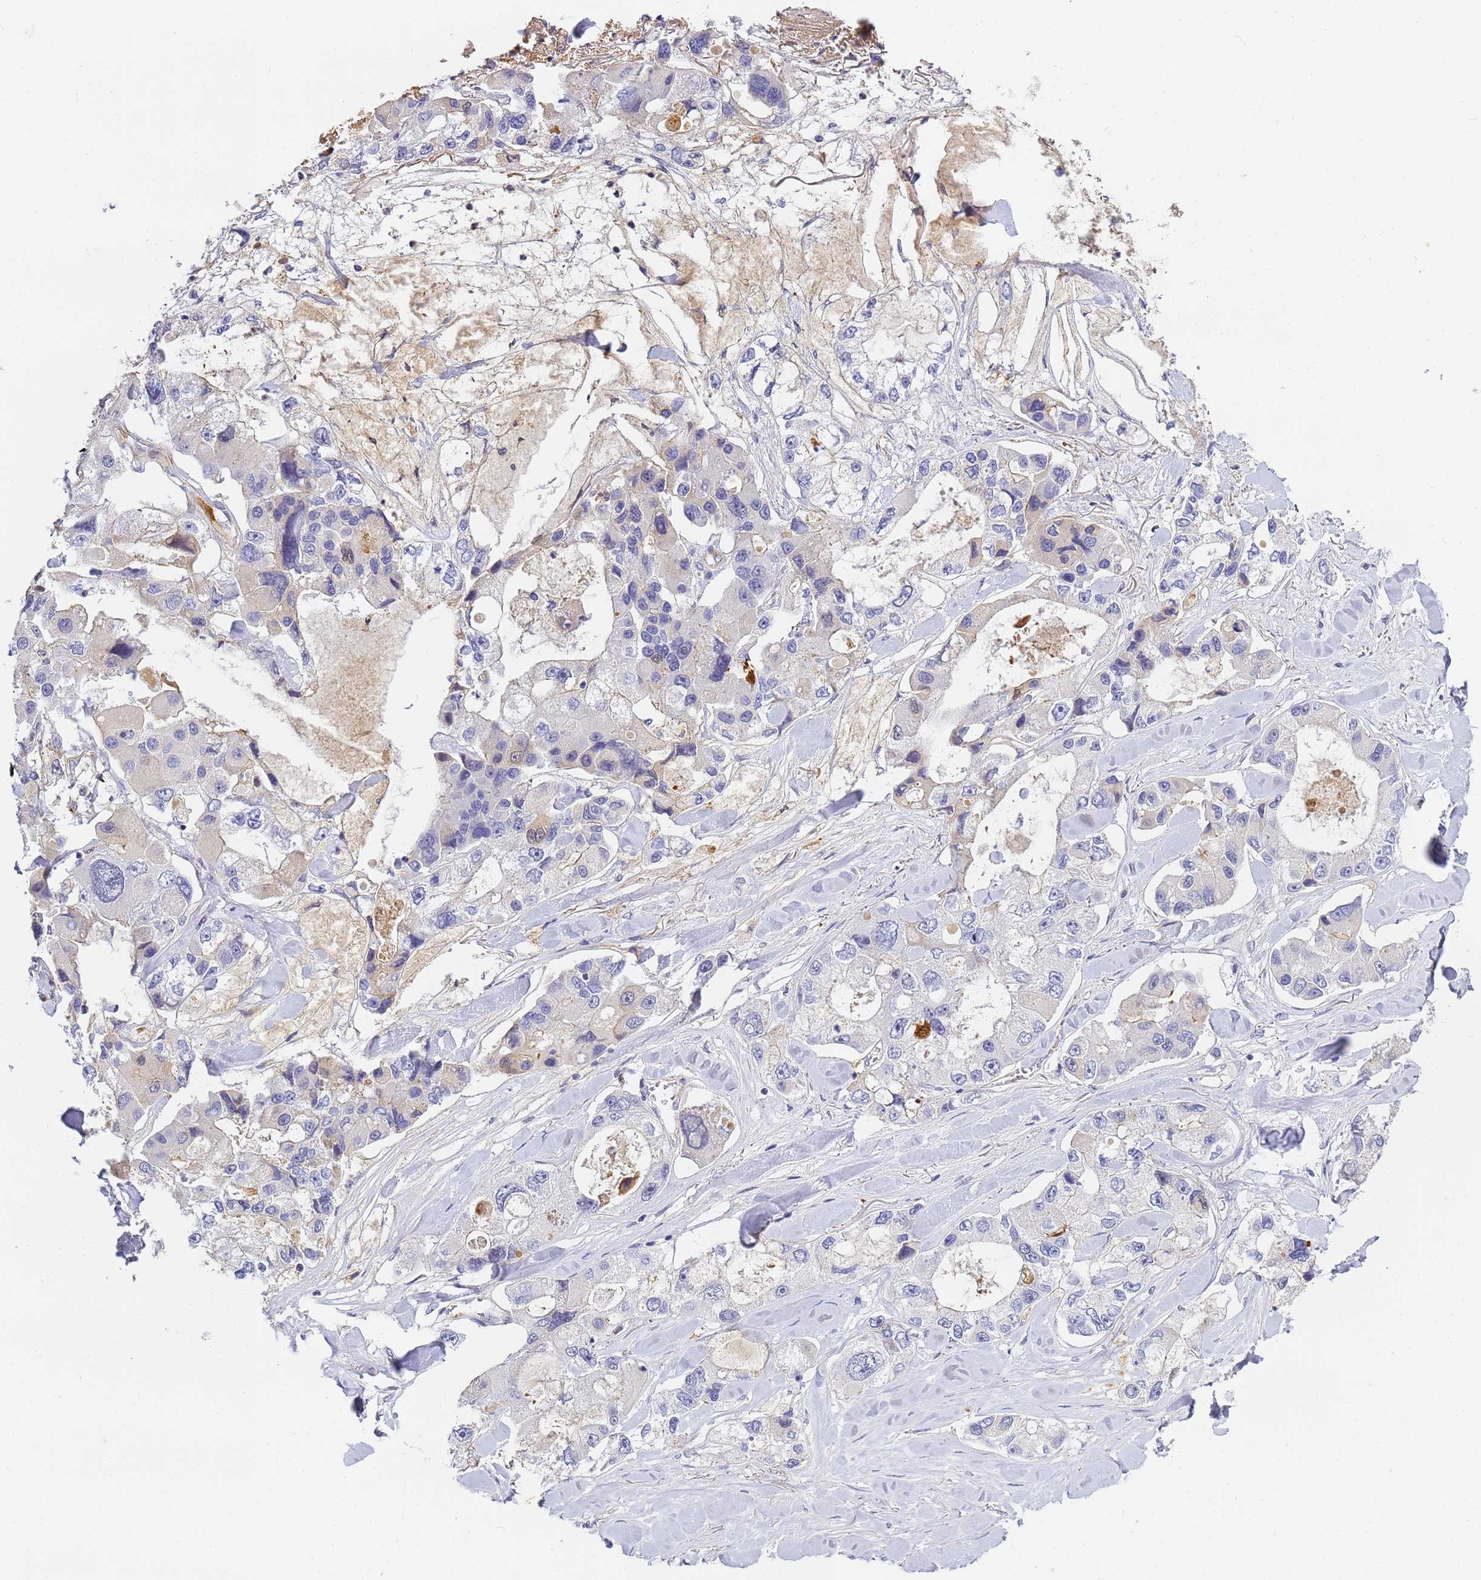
{"staining": {"intensity": "negative", "quantity": "none", "location": "none"}, "tissue": "lung cancer", "cell_type": "Tumor cells", "image_type": "cancer", "snomed": [{"axis": "morphology", "description": "Adenocarcinoma, NOS"}, {"axis": "topography", "description": "Lung"}], "caption": "Protein analysis of lung cancer exhibits no significant staining in tumor cells.", "gene": "CFH", "patient": {"sex": "female", "age": 54}}